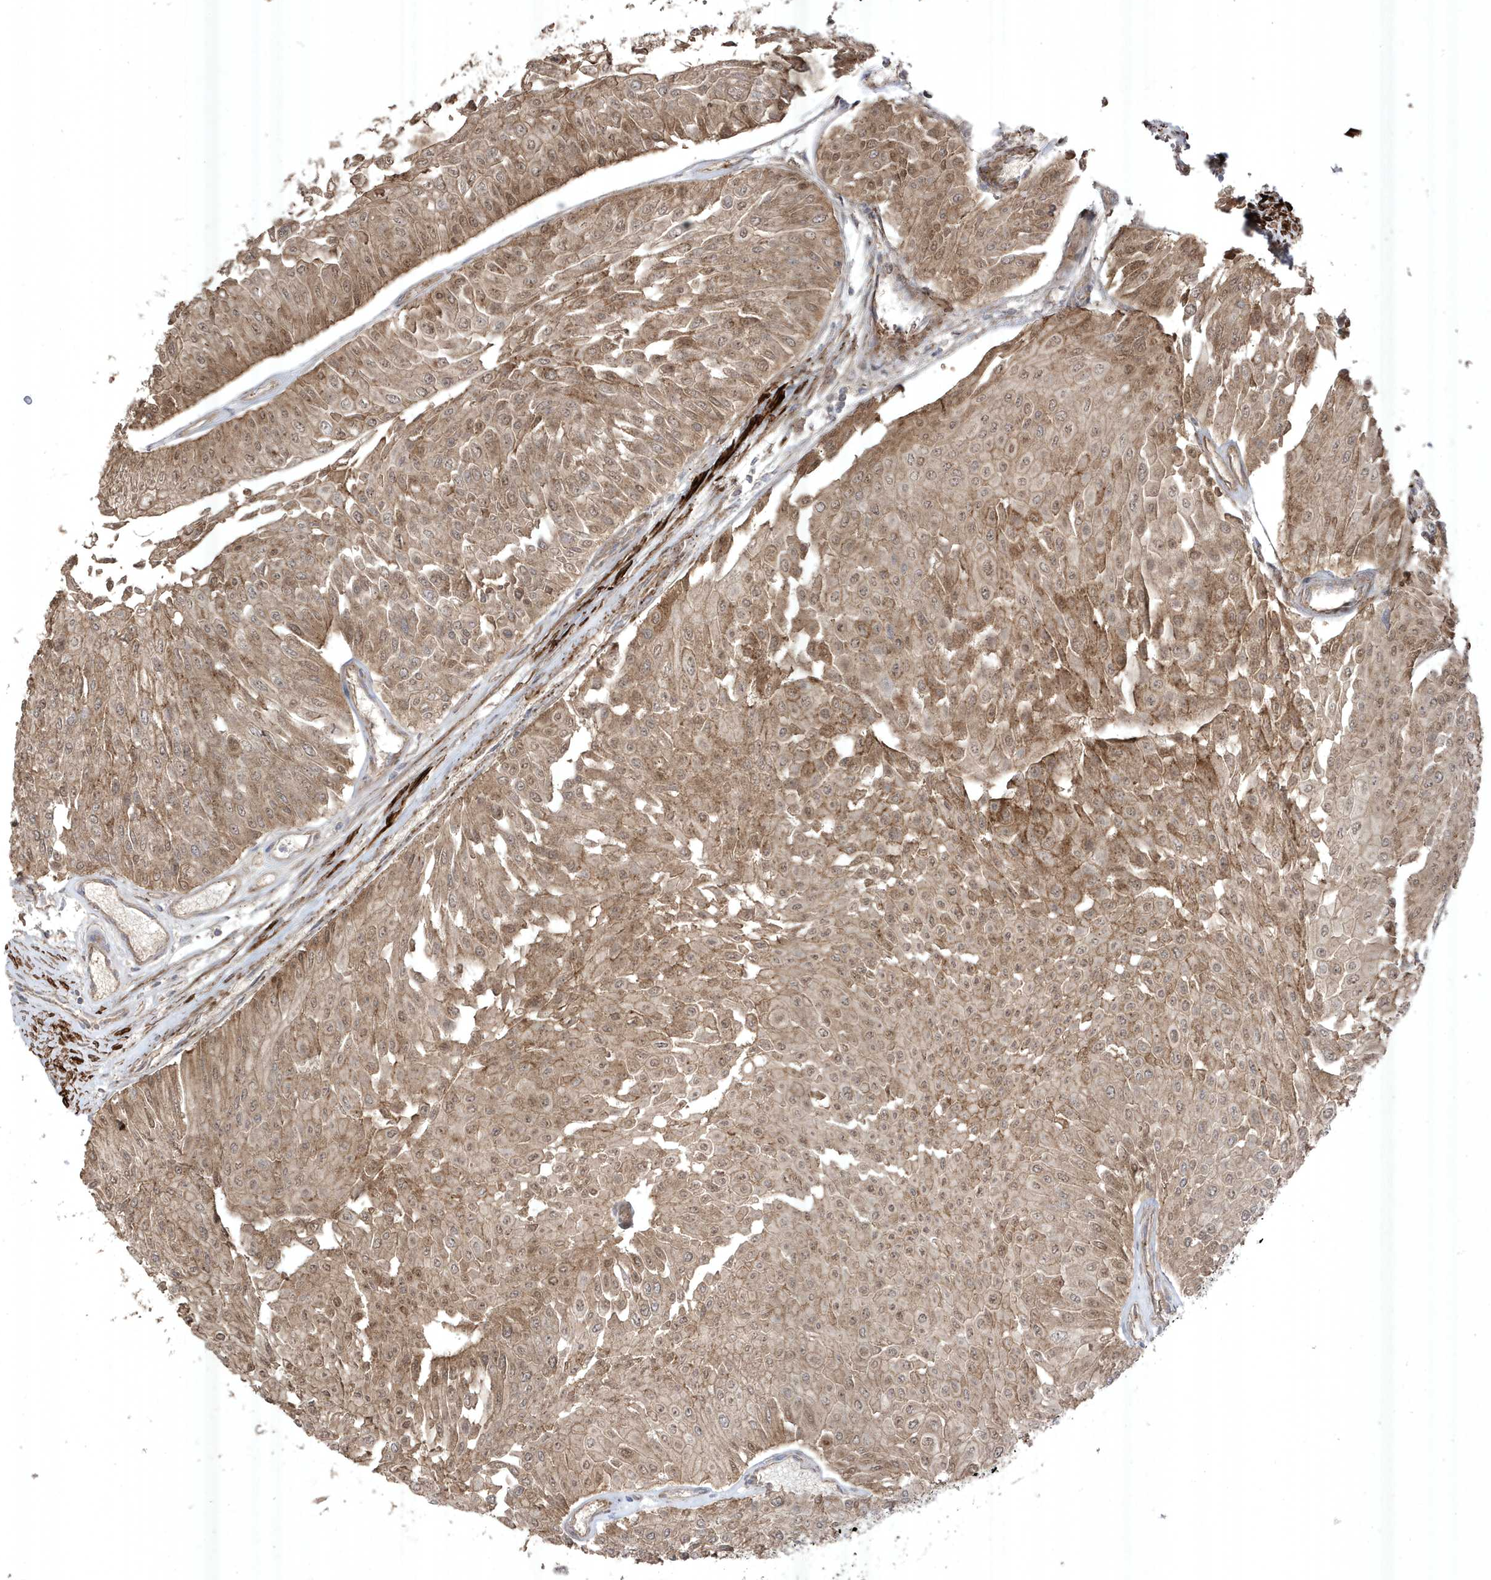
{"staining": {"intensity": "moderate", "quantity": "<25%", "location": "cytoplasmic/membranous"}, "tissue": "urothelial cancer", "cell_type": "Tumor cells", "image_type": "cancer", "snomed": [{"axis": "morphology", "description": "Urothelial carcinoma, Low grade"}, {"axis": "topography", "description": "Urinary bladder"}], "caption": "Immunohistochemistry (IHC) photomicrograph of human urothelial cancer stained for a protein (brown), which exhibits low levels of moderate cytoplasmic/membranous staining in about <25% of tumor cells.", "gene": "CETN3", "patient": {"sex": "male", "age": 67}}